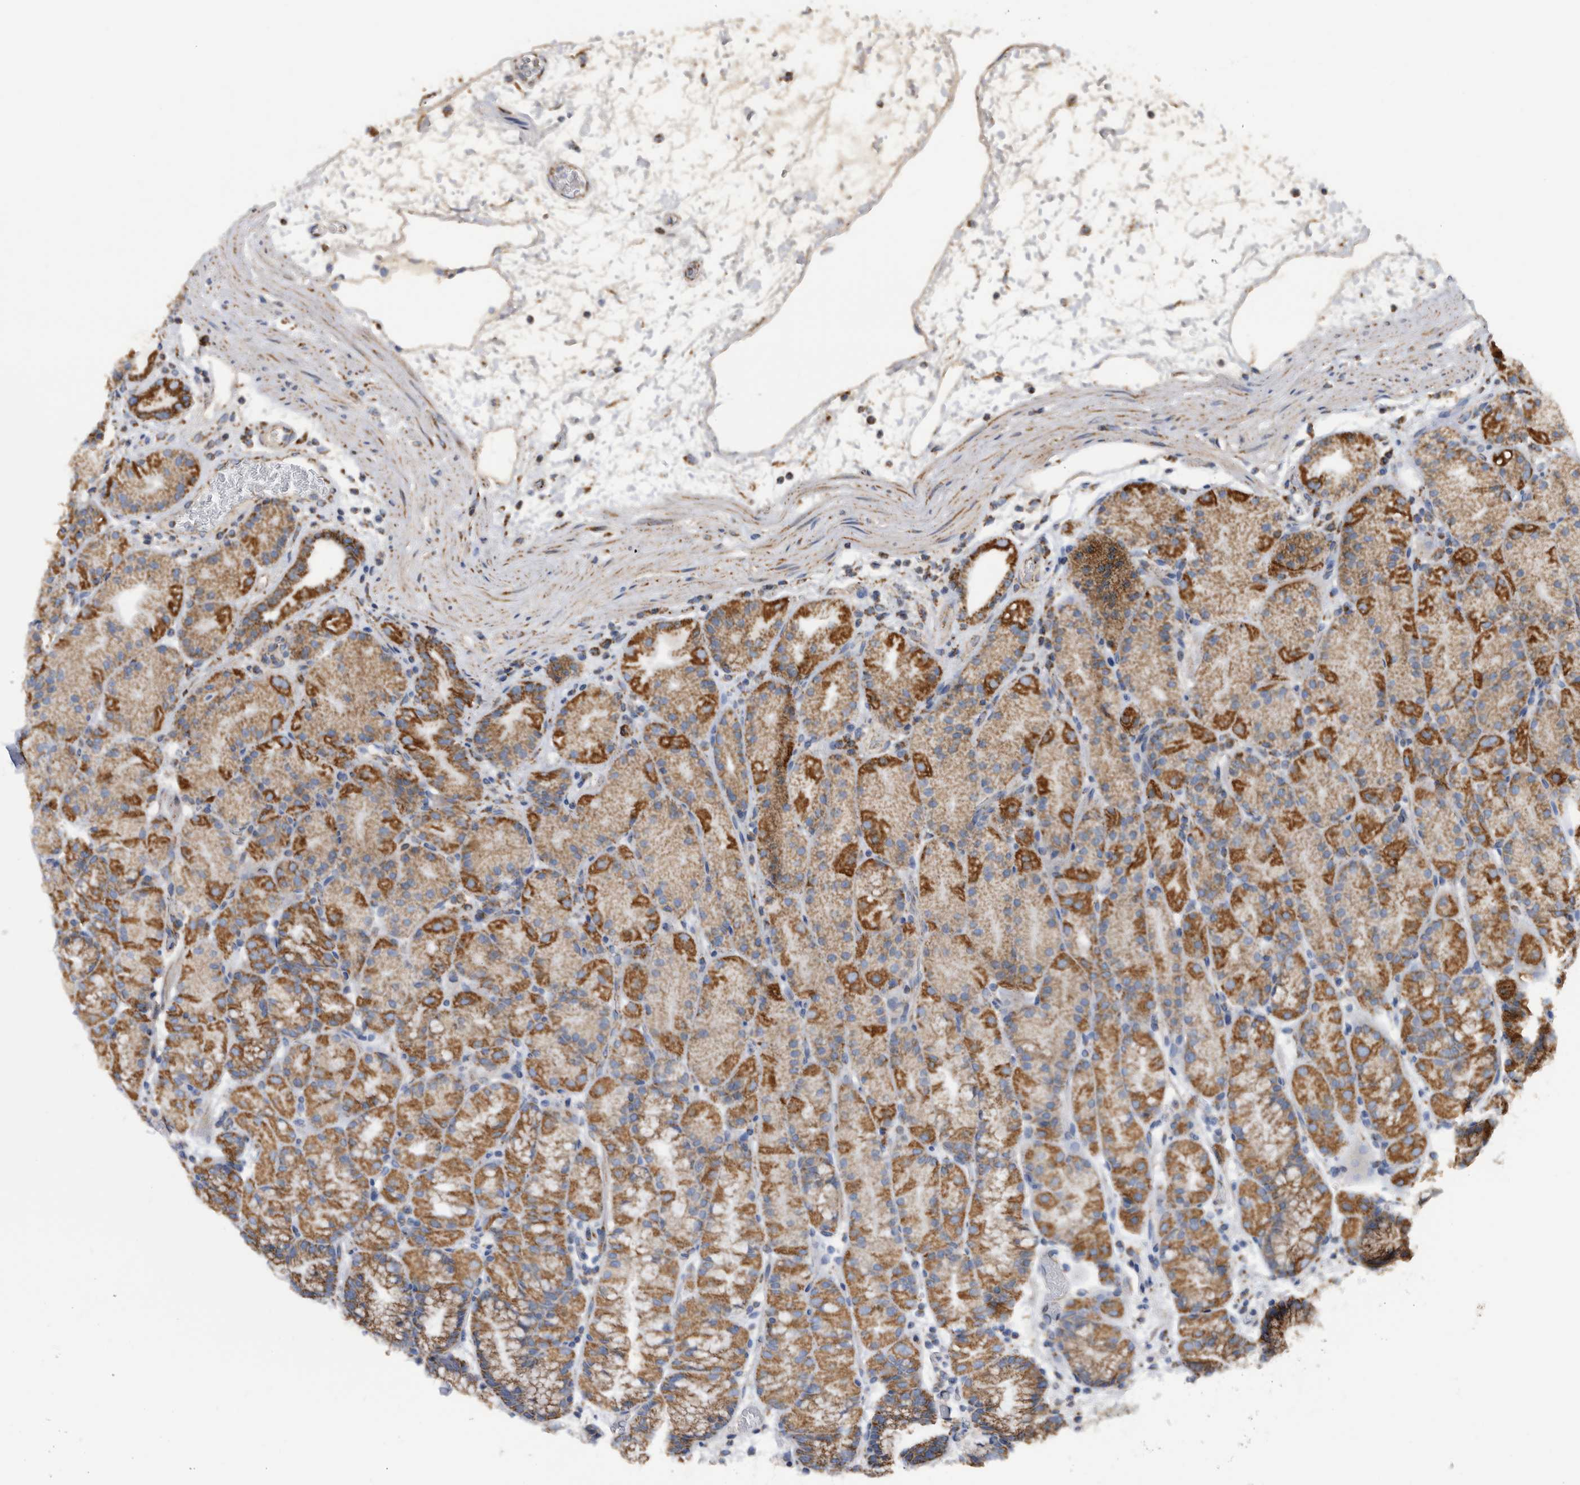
{"staining": {"intensity": "strong", "quantity": "25%-75%", "location": "cytoplasmic/membranous"}, "tissue": "stomach", "cell_type": "Glandular cells", "image_type": "normal", "snomed": [{"axis": "morphology", "description": "Normal tissue, NOS"}, {"axis": "topography", "description": "Stomach, upper"}], "caption": "This image displays IHC staining of benign human stomach, with high strong cytoplasmic/membranous staining in approximately 25%-75% of glandular cells.", "gene": "WFDC1", "patient": {"sex": "male", "age": 48}}